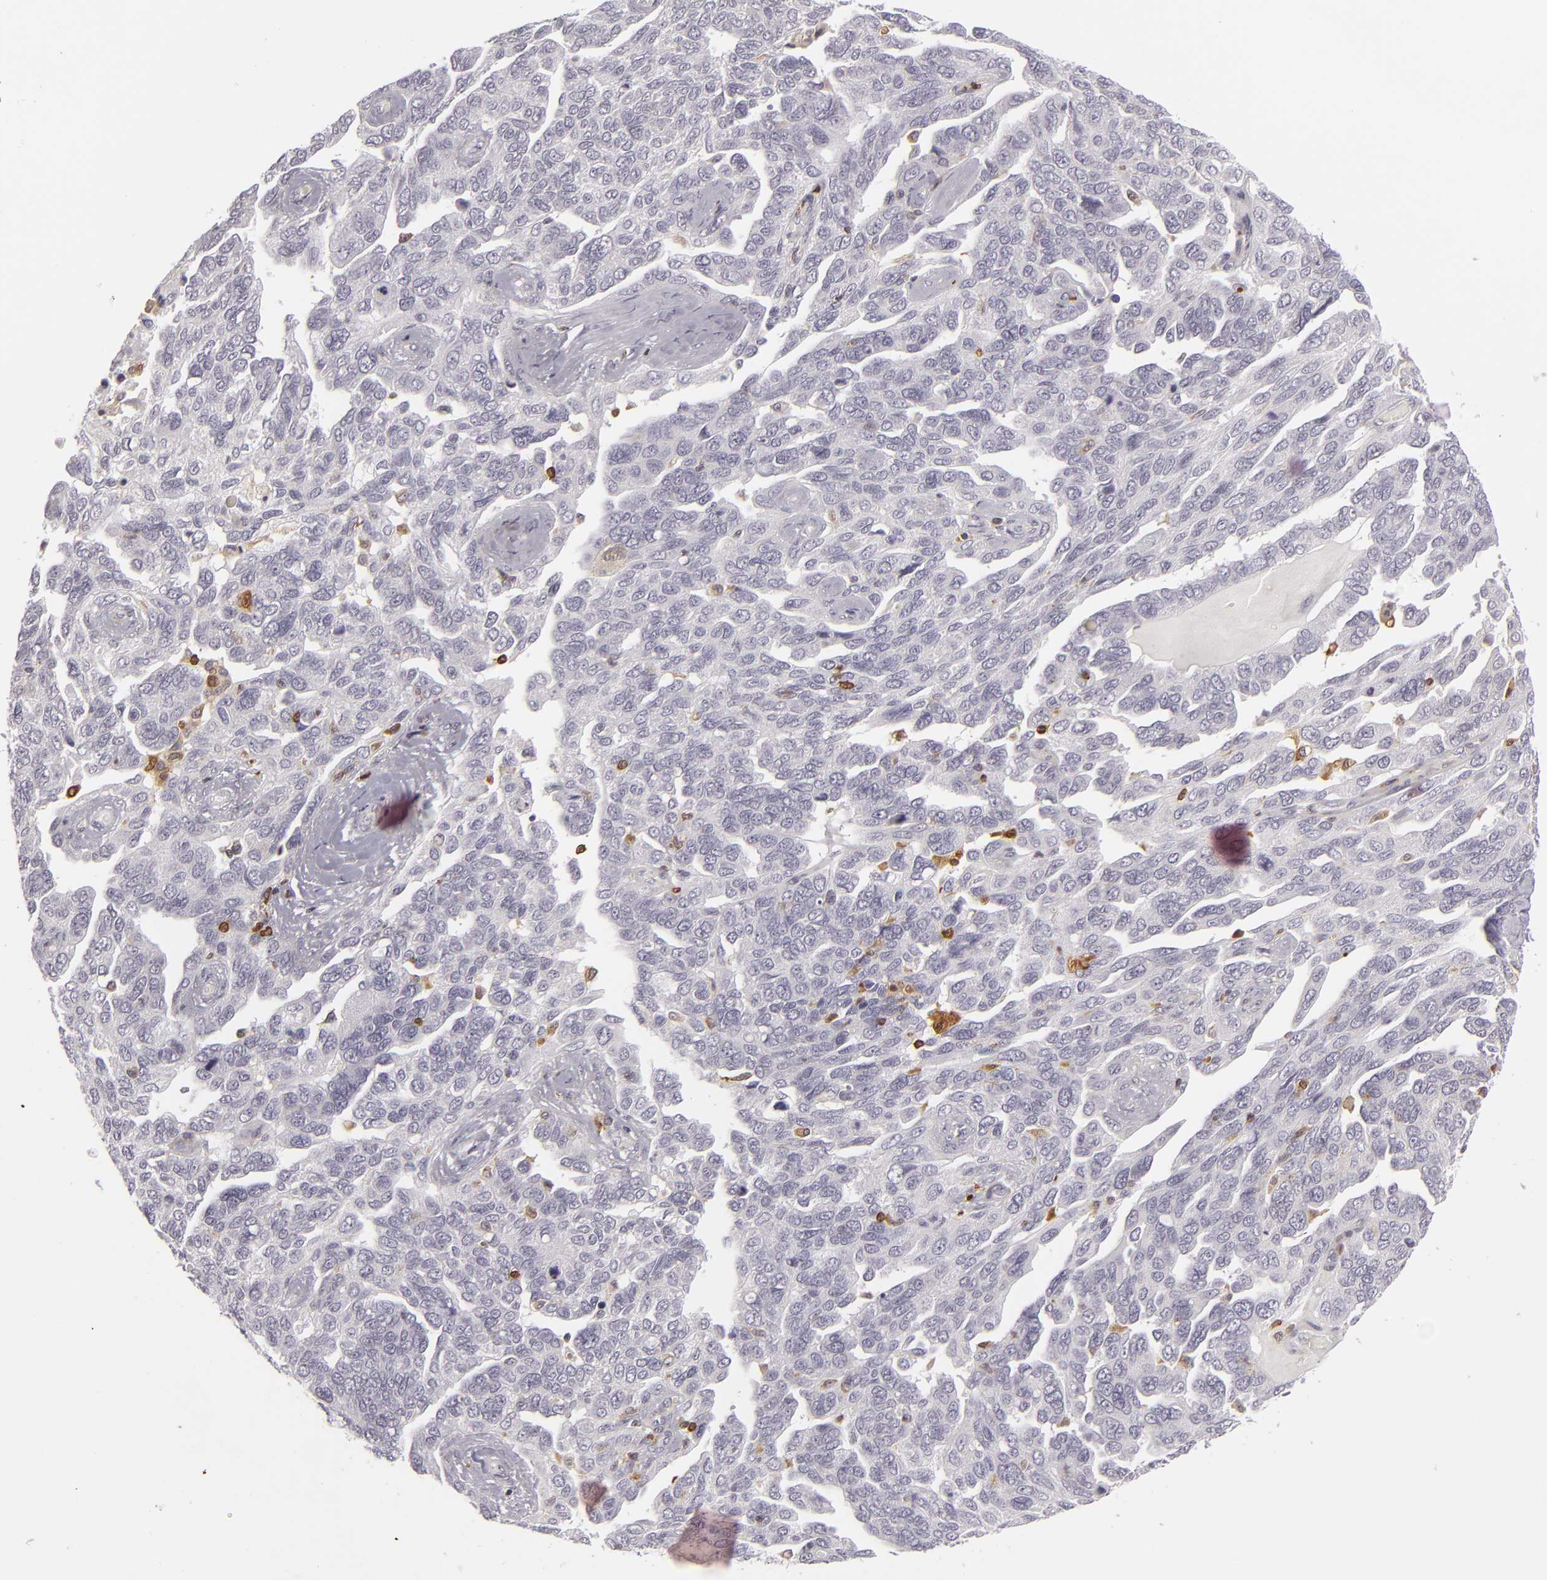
{"staining": {"intensity": "negative", "quantity": "none", "location": "none"}, "tissue": "ovarian cancer", "cell_type": "Tumor cells", "image_type": "cancer", "snomed": [{"axis": "morphology", "description": "Cystadenocarcinoma, serous, NOS"}, {"axis": "topography", "description": "Ovary"}], "caption": "An IHC image of ovarian cancer is shown. There is no staining in tumor cells of ovarian cancer.", "gene": "APOBEC3G", "patient": {"sex": "female", "age": 64}}